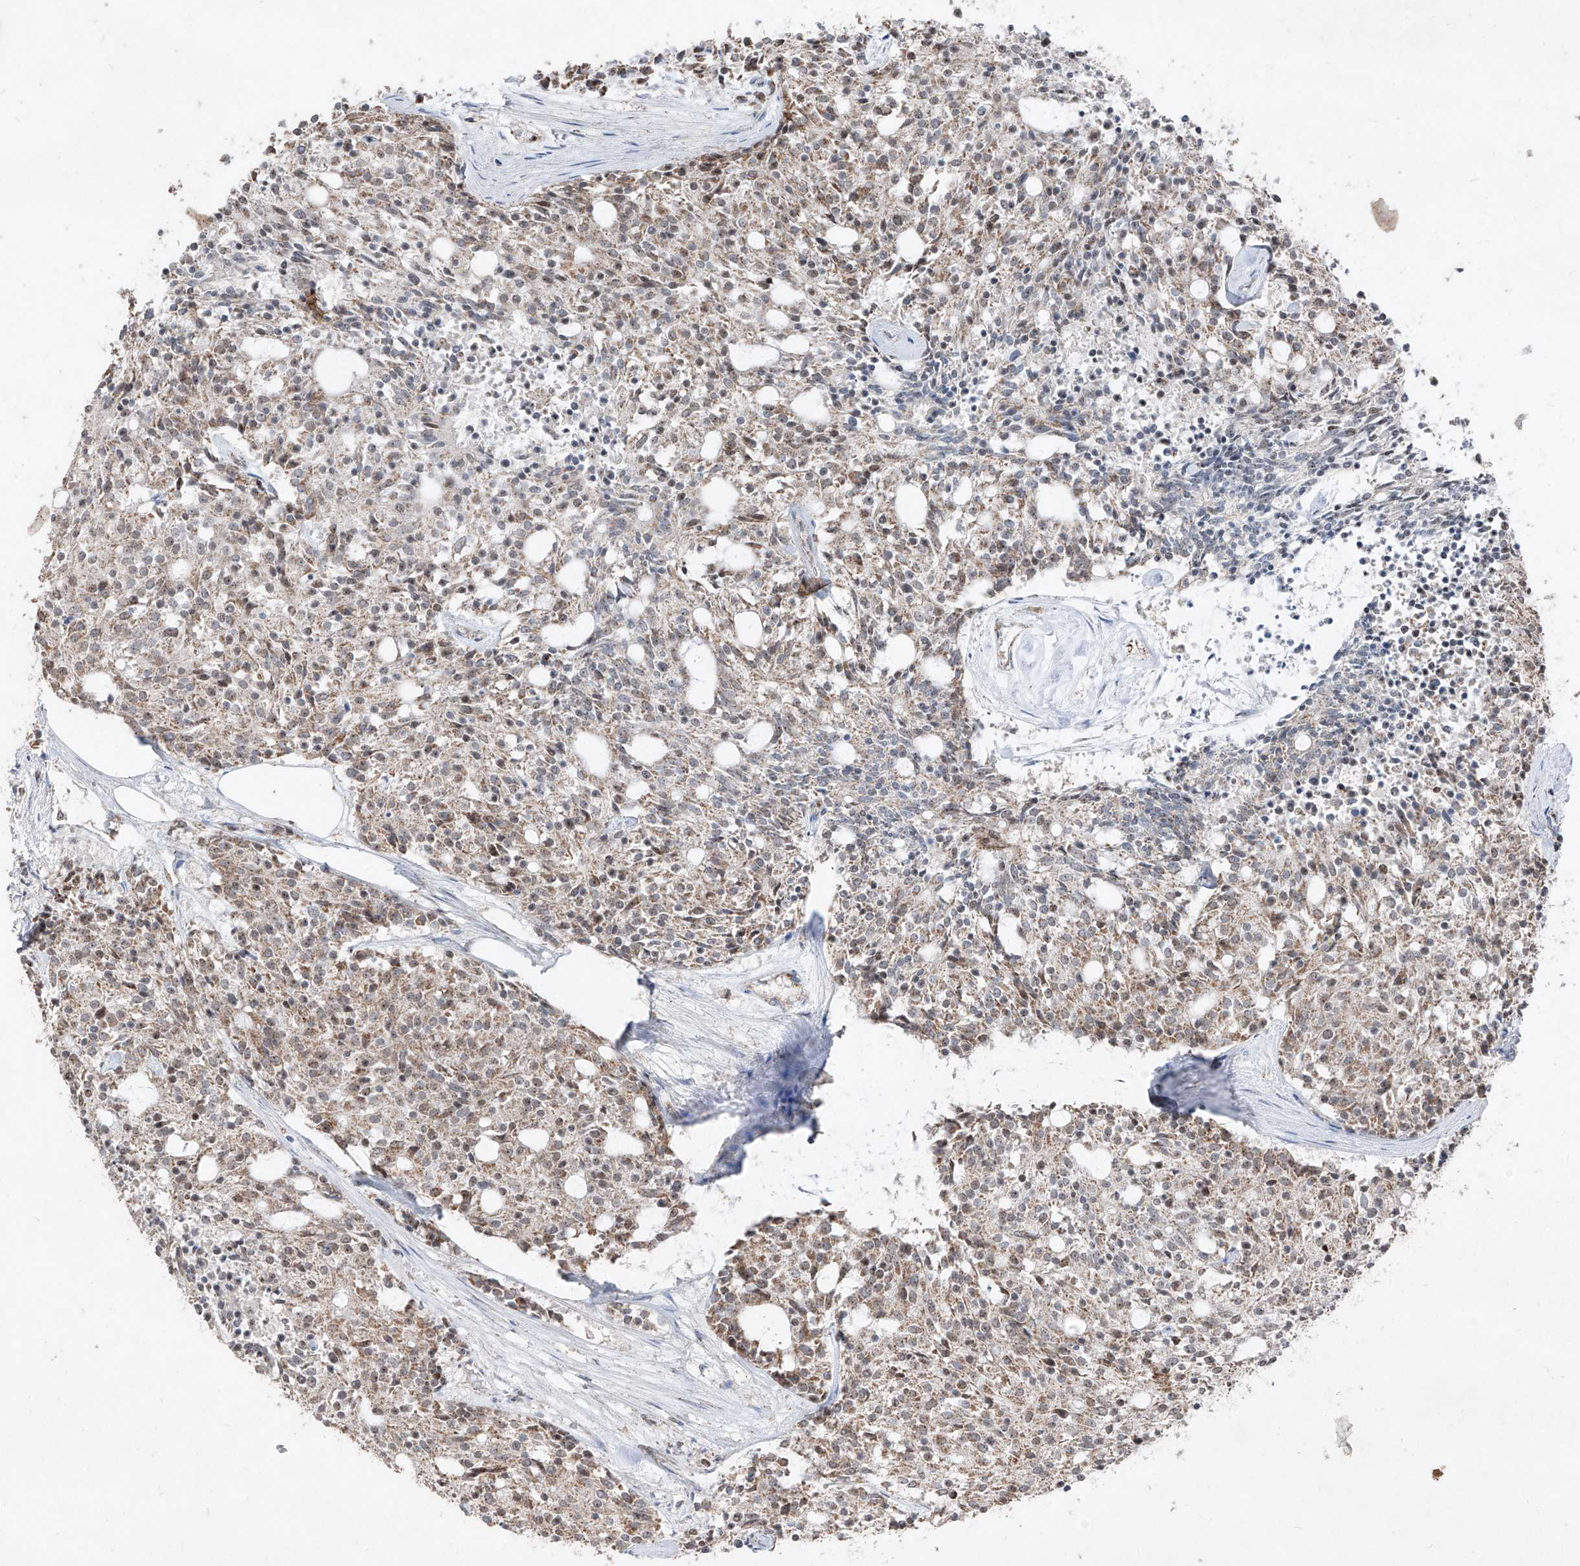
{"staining": {"intensity": "moderate", "quantity": ">75%", "location": "cytoplasmic/membranous"}, "tissue": "carcinoid", "cell_type": "Tumor cells", "image_type": "cancer", "snomed": [{"axis": "morphology", "description": "Carcinoid, malignant, NOS"}, {"axis": "topography", "description": "Pancreas"}], "caption": "Carcinoid (malignant) was stained to show a protein in brown. There is medium levels of moderate cytoplasmic/membranous expression in approximately >75% of tumor cells. (IHC, brightfield microscopy, high magnification).", "gene": "NDUFB3", "patient": {"sex": "female", "age": 54}}